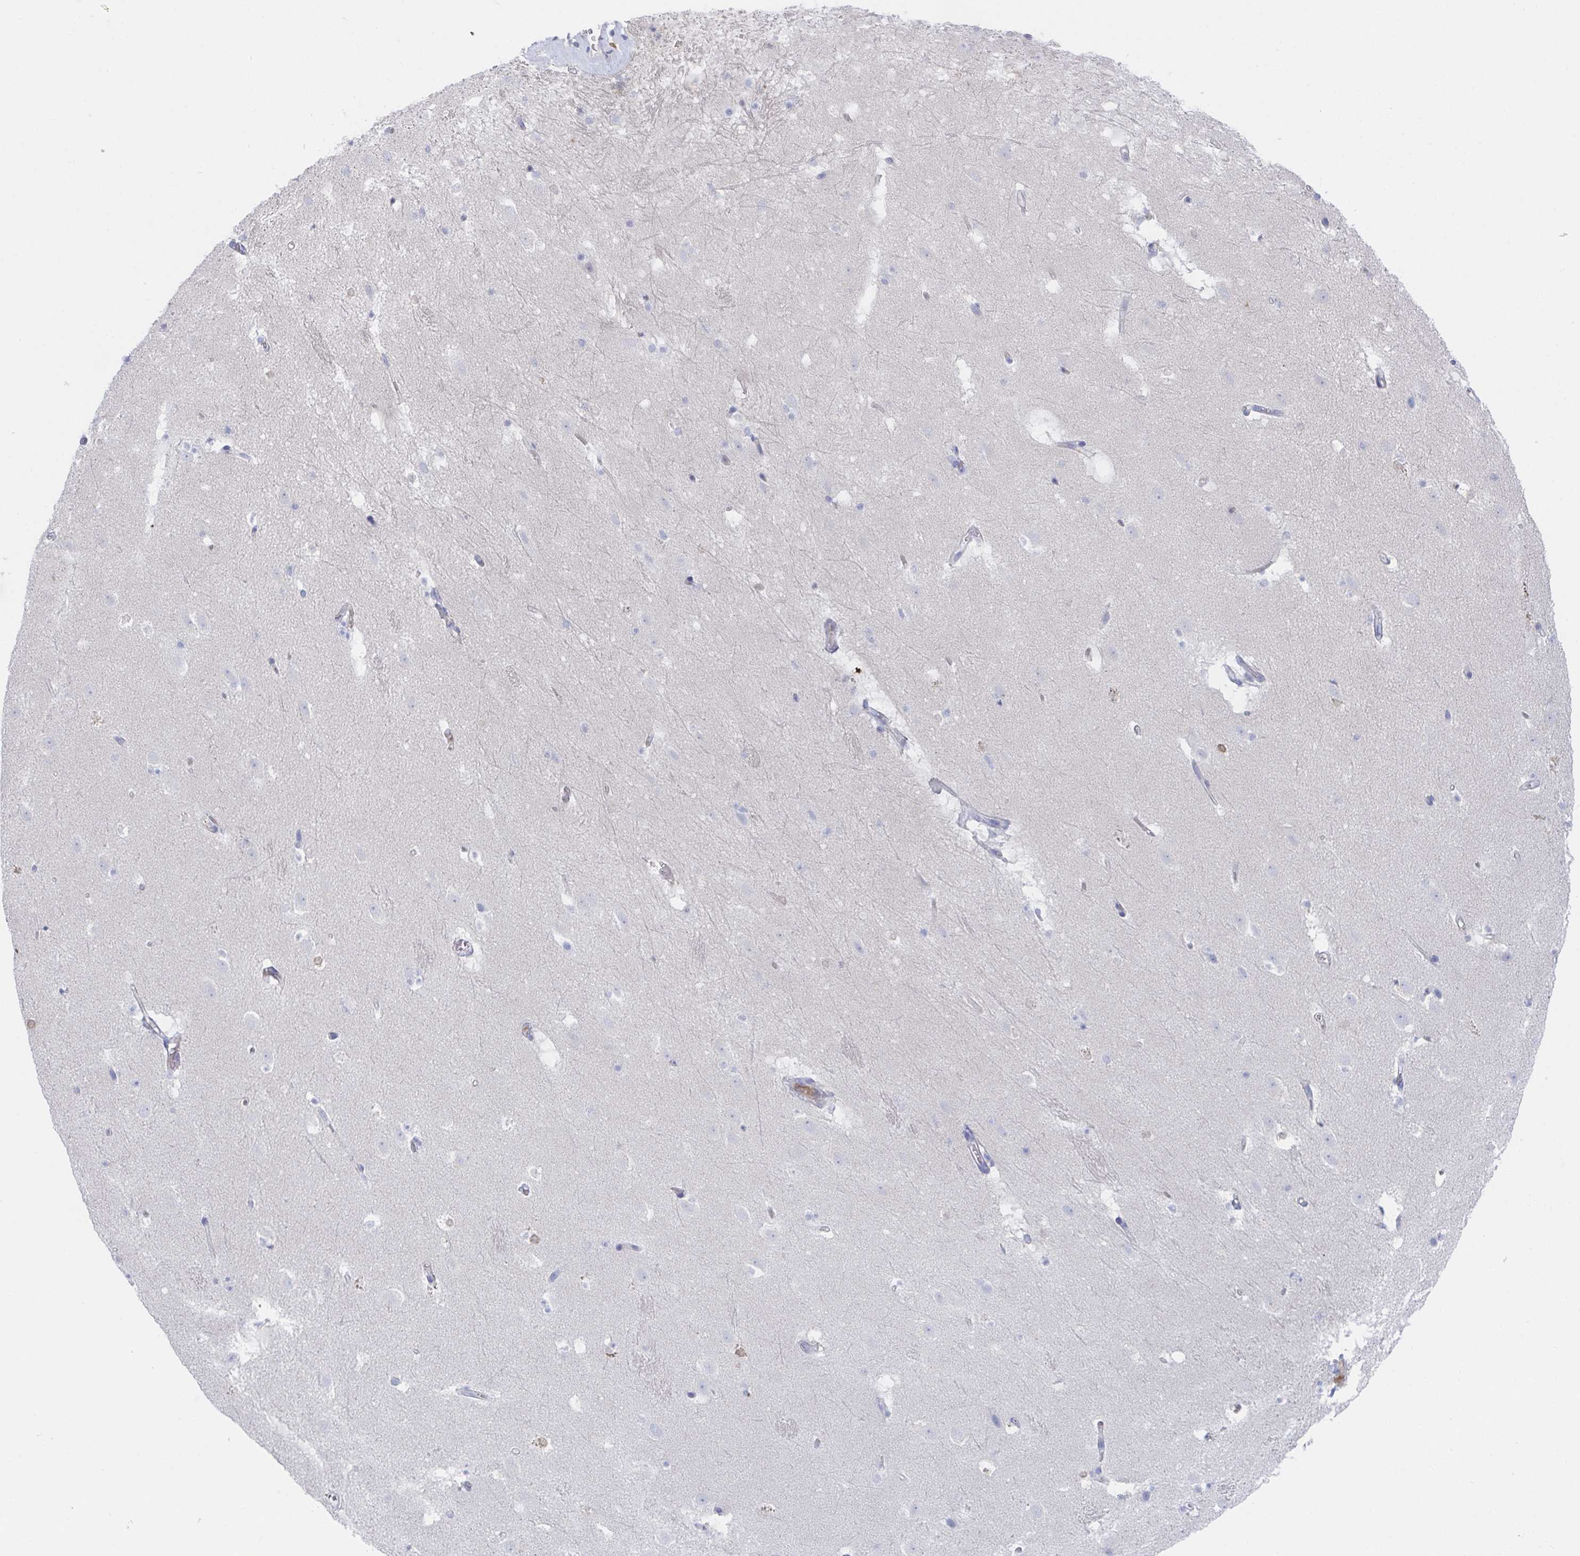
{"staining": {"intensity": "negative", "quantity": "none", "location": "none"}, "tissue": "caudate", "cell_type": "Glial cells", "image_type": "normal", "snomed": [{"axis": "morphology", "description": "Normal tissue, NOS"}, {"axis": "topography", "description": "Lateral ventricle wall"}], "caption": "Benign caudate was stained to show a protein in brown. There is no significant staining in glial cells. (Brightfield microscopy of DAB (3,3'-diaminobenzidine) immunohistochemistry (IHC) at high magnification).", "gene": "TNFAIP6", "patient": {"sex": "male", "age": 37}}